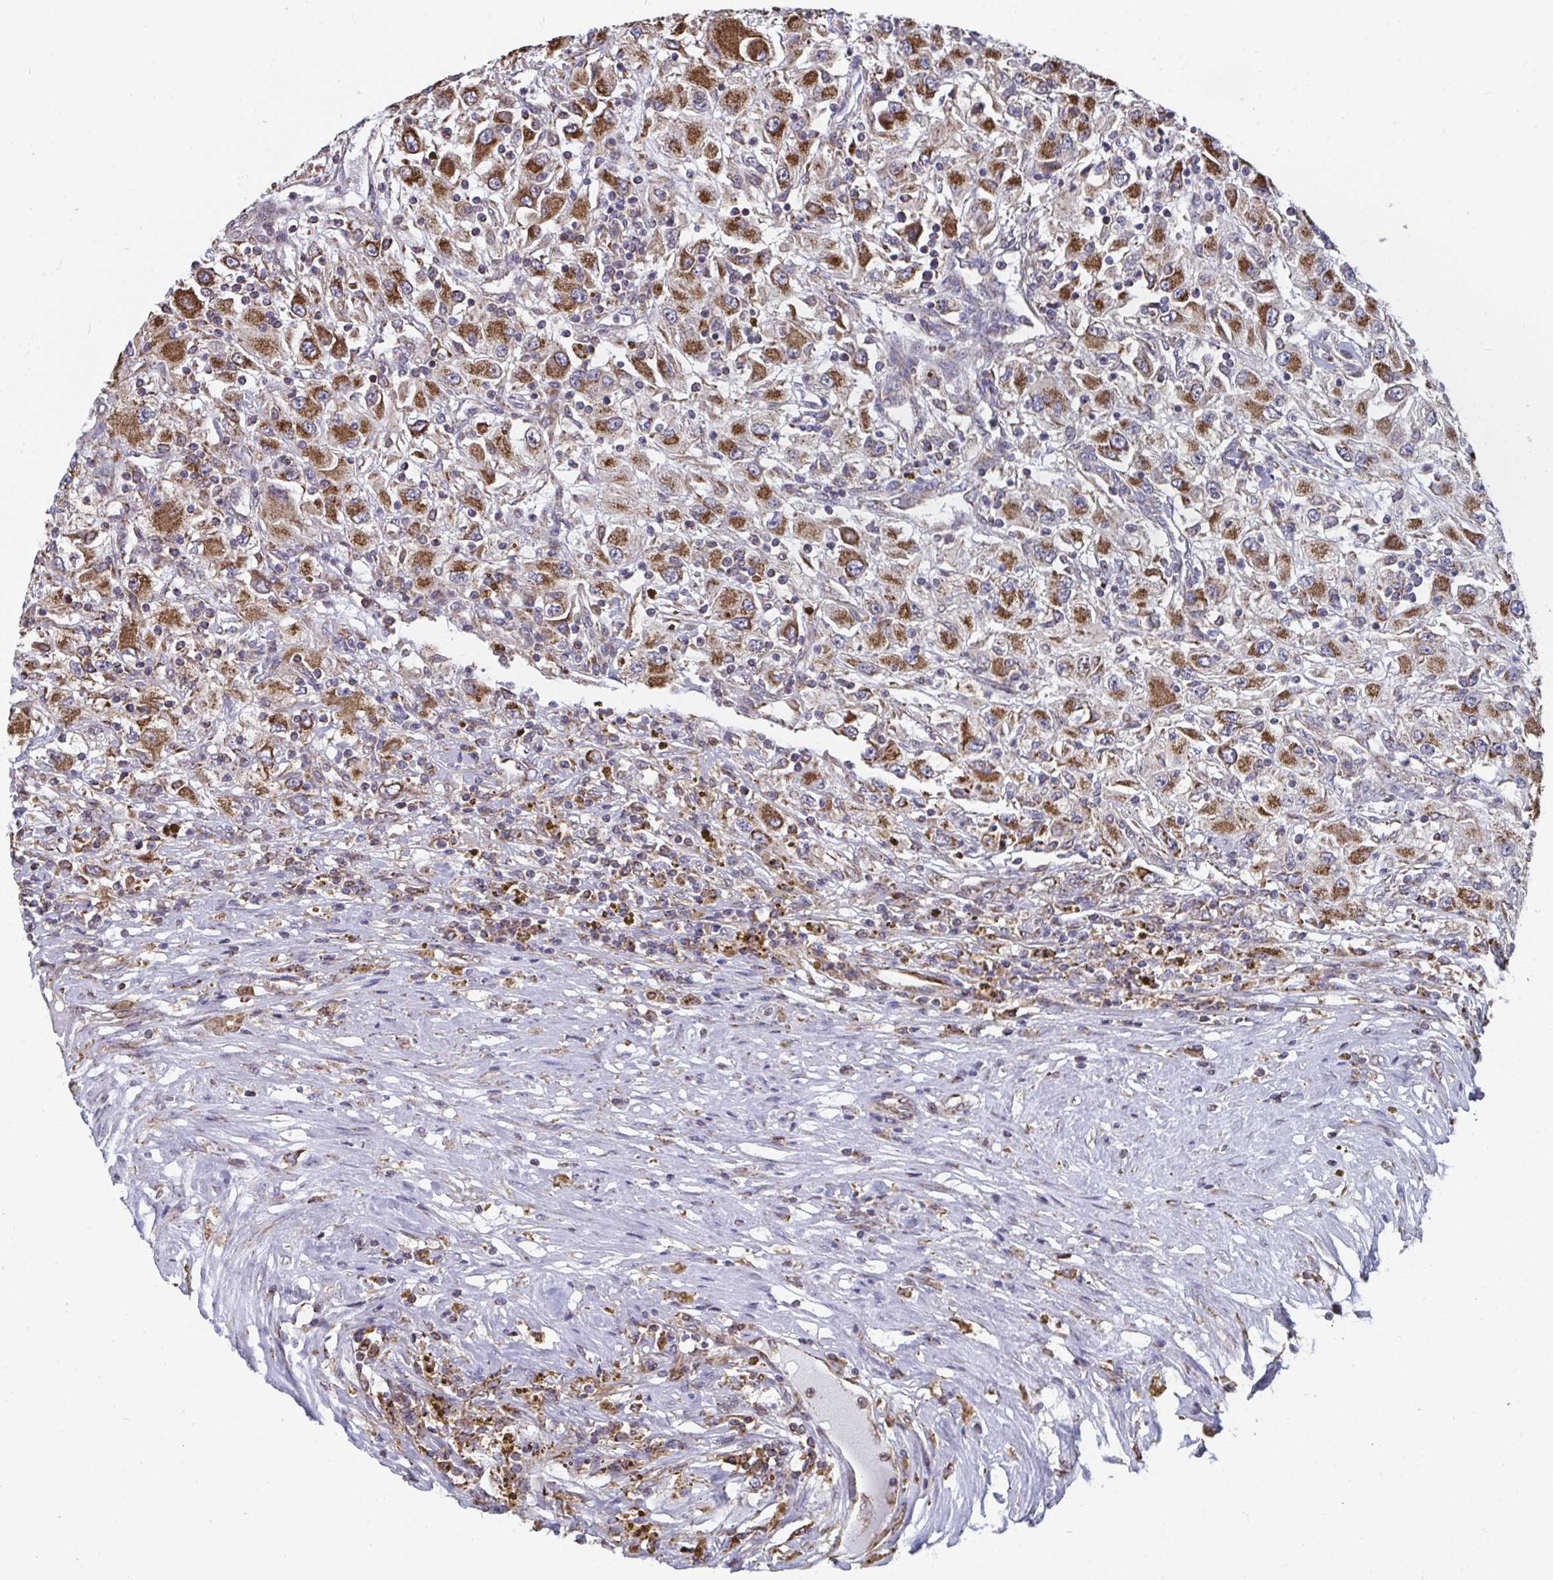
{"staining": {"intensity": "strong", "quantity": ">75%", "location": "cytoplasmic/membranous"}, "tissue": "renal cancer", "cell_type": "Tumor cells", "image_type": "cancer", "snomed": [{"axis": "morphology", "description": "Adenocarcinoma, NOS"}, {"axis": "topography", "description": "Kidney"}], "caption": "Protein expression analysis of adenocarcinoma (renal) demonstrates strong cytoplasmic/membranous expression in approximately >75% of tumor cells.", "gene": "ELAVL1", "patient": {"sex": "female", "age": 67}}